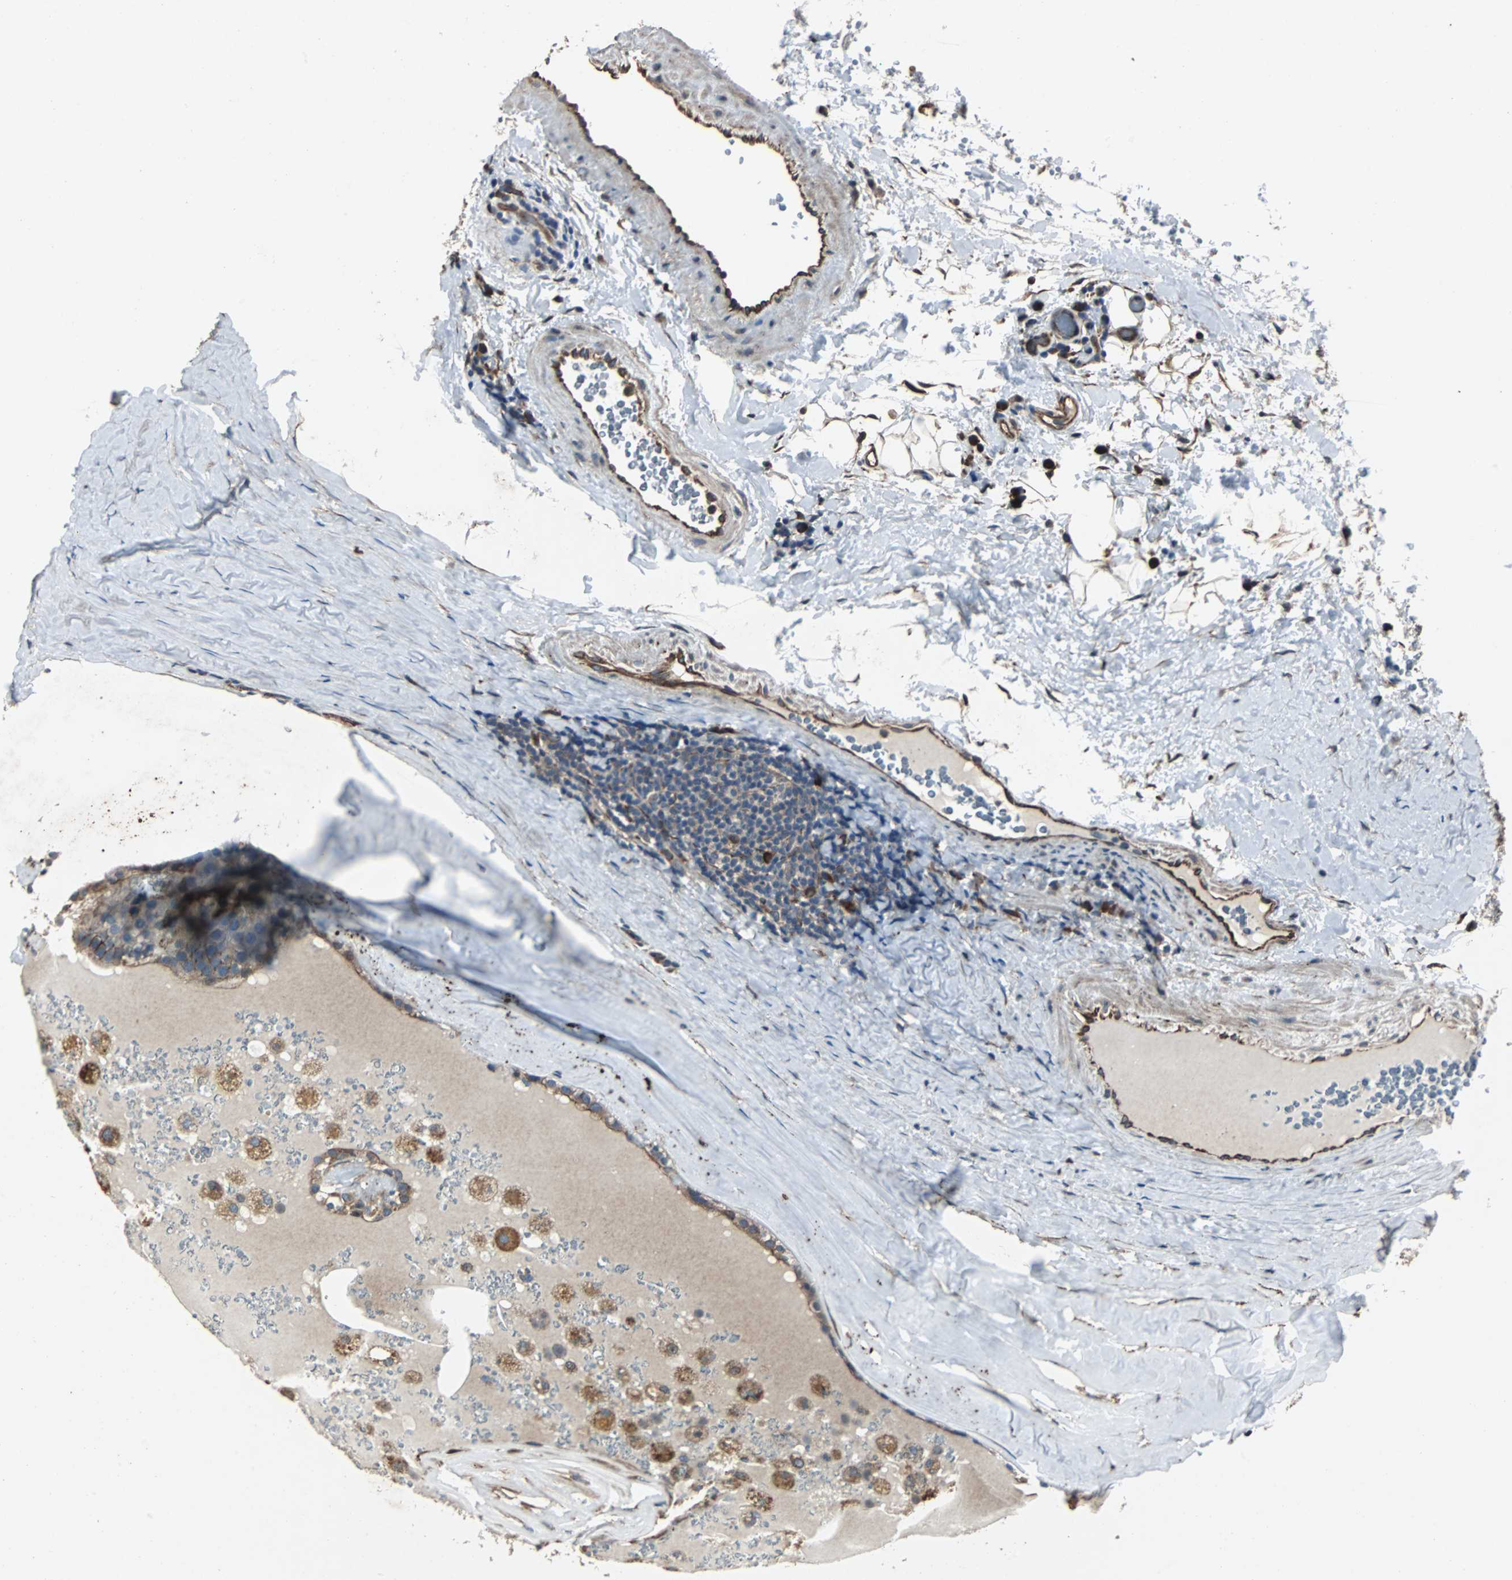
{"staining": {"intensity": "strong", "quantity": "25%-75%", "location": "cytoplasmic/membranous"}, "tissue": "parathyroid gland", "cell_type": "Glandular cells", "image_type": "normal", "snomed": [{"axis": "morphology", "description": "Normal tissue, NOS"}, {"axis": "morphology", "description": "Adenoma, NOS"}, {"axis": "topography", "description": "Parathyroid gland"}], "caption": "High-magnification brightfield microscopy of unremarkable parathyroid gland stained with DAB (brown) and counterstained with hematoxylin (blue). glandular cells exhibit strong cytoplasmic/membranous expression is appreciated in about25%-75% of cells. The staining was performed using DAB (3,3'-diaminobenzidine) to visualize the protein expression in brown, while the nuclei were stained in blue with hematoxylin (Magnification: 20x).", "gene": "CHP1", "patient": {"sex": "female", "age": 86}}